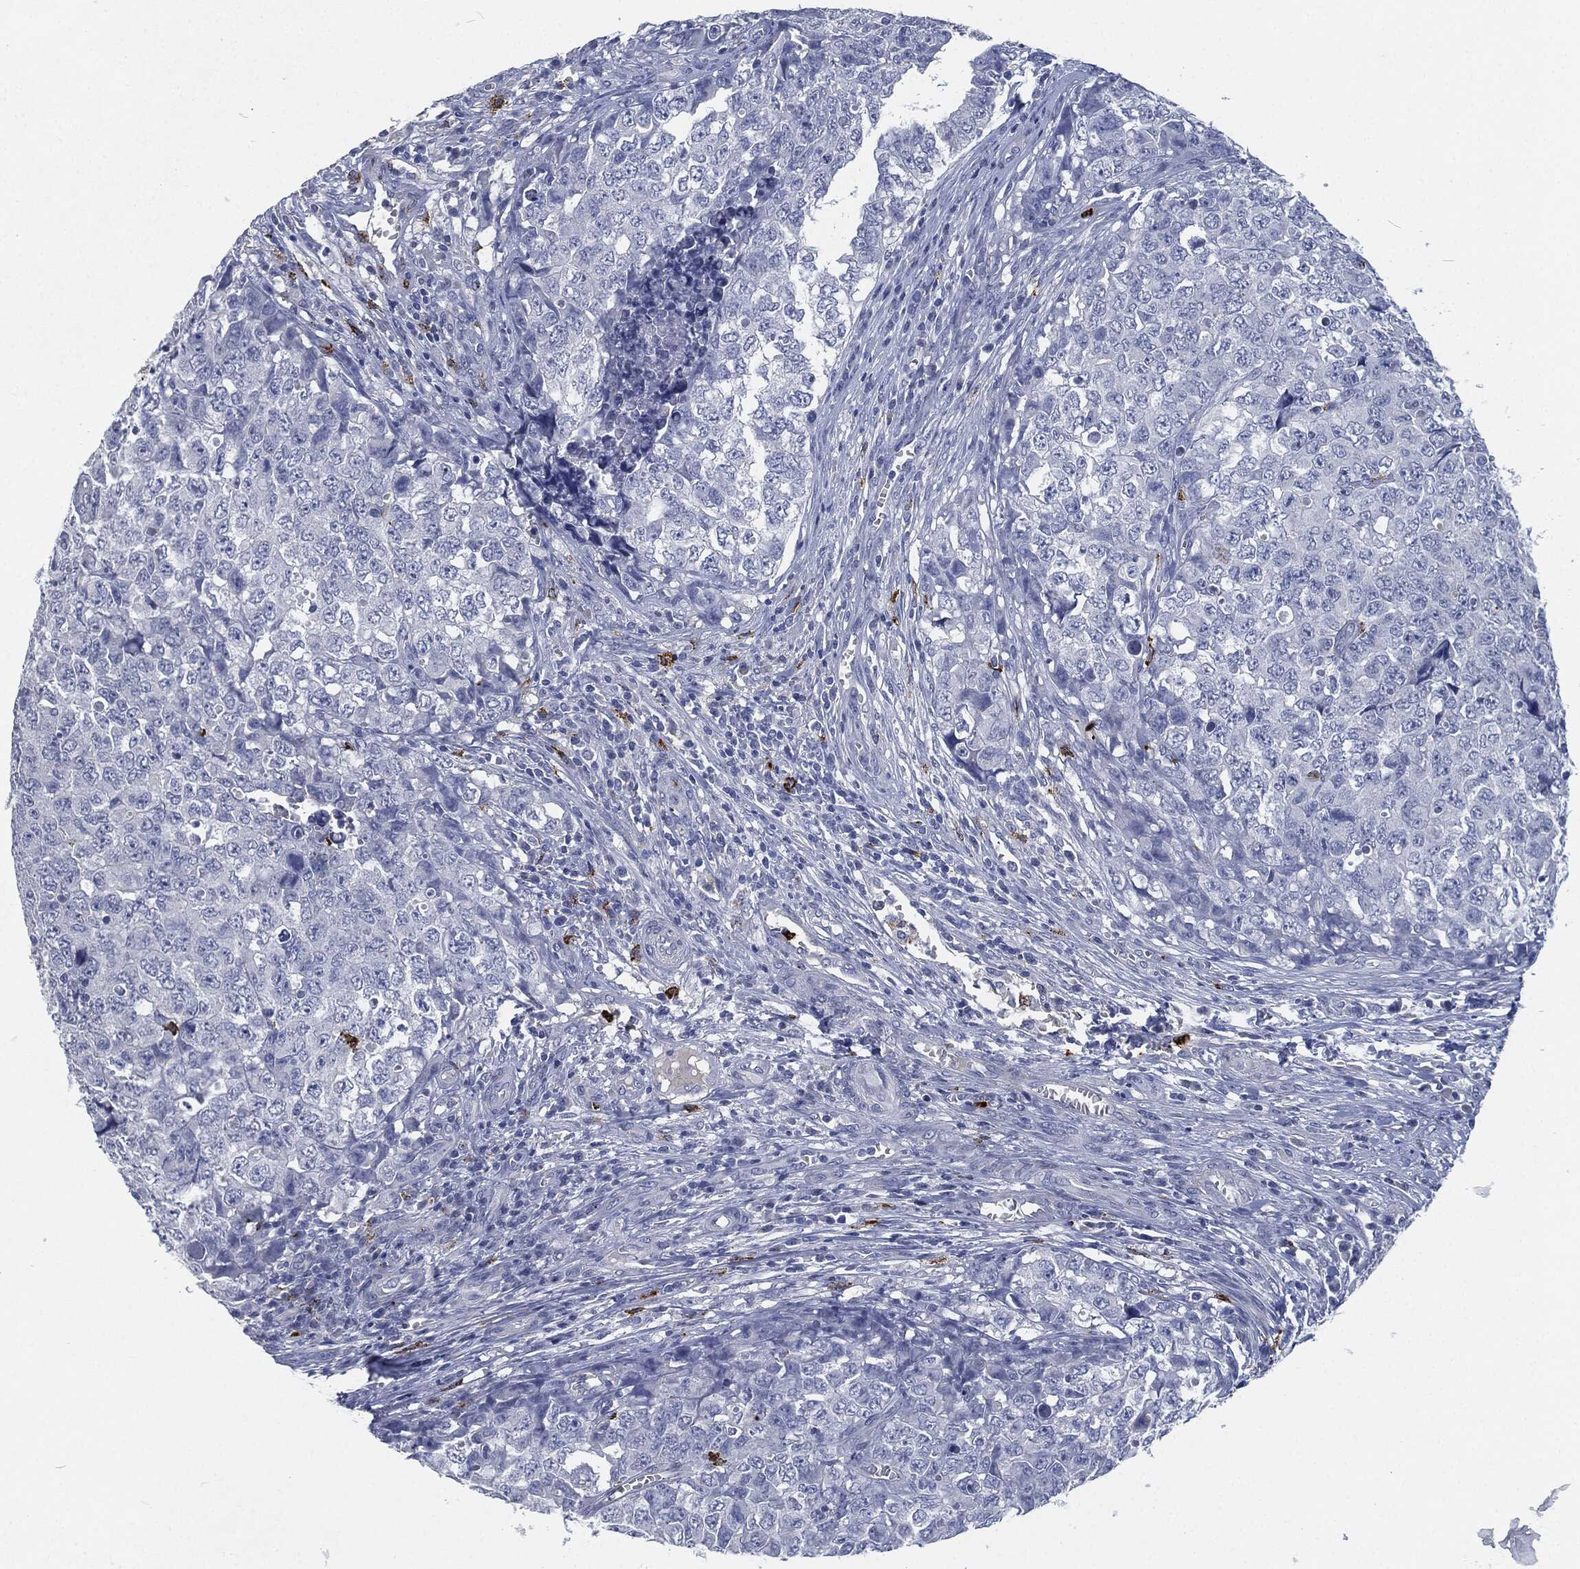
{"staining": {"intensity": "negative", "quantity": "none", "location": "none"}, "tissue": "testis cancer", "cell_type": "Tumor cells", "image_type": "cancer", "snomed": [{"axis": "morphology", "description": "Carcinoma, Embryonal, NOS"}, {"axis": "topography", "description": "Testis"}], "caption": "Histopathology image shows no protein expression in tumor cells of embryonal carcinoma (testis) tissue.", "gene": "MPO", "patient": {"sex": "male", "age": 23}}